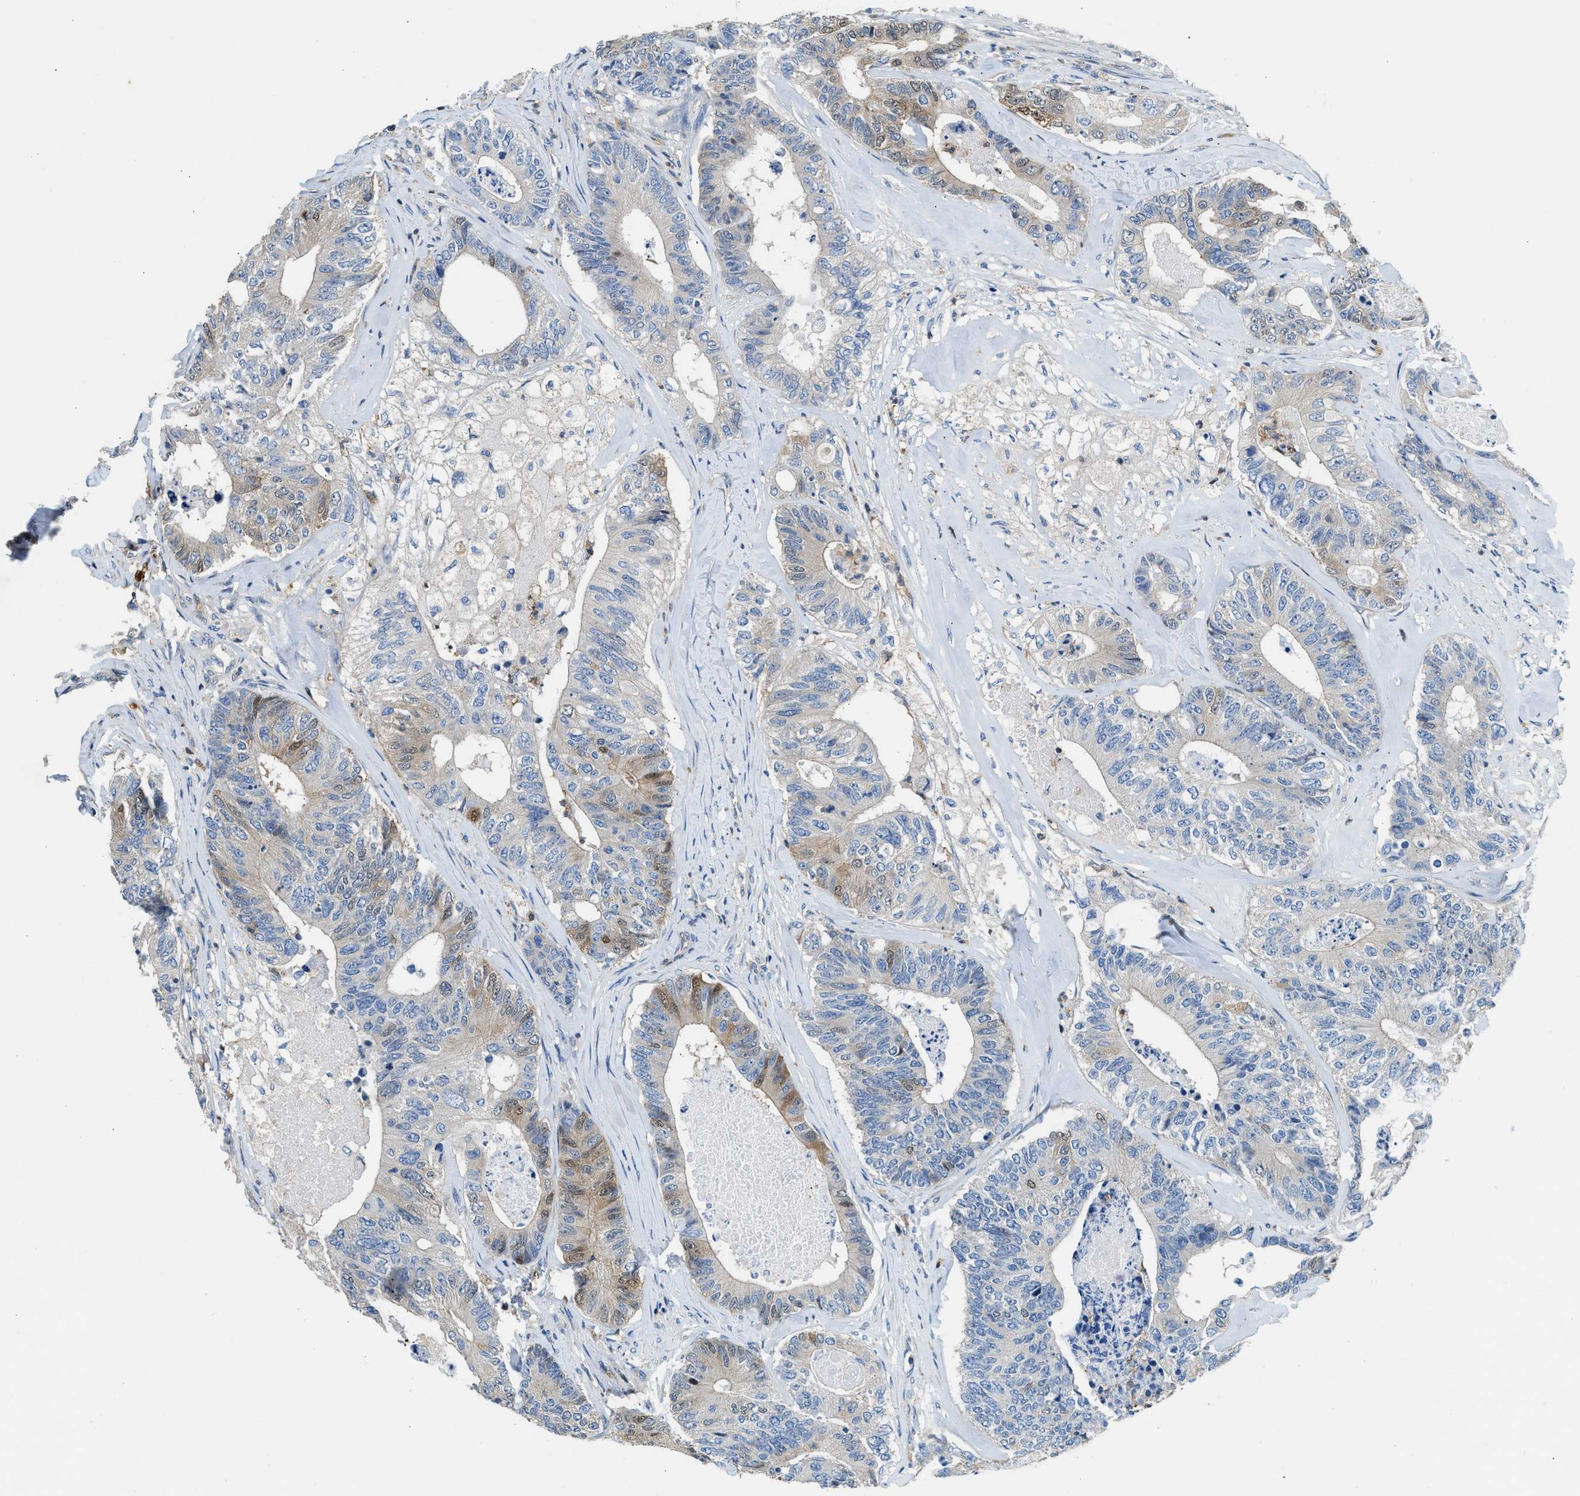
{"staining": {"intensity": "moderate", "quantity": "<25%", "location": "cytoplasmic/membranous,nuclear"}, "tissue": "colorectal cancer", "cell_type": "Tumor cells", "image_type": "cancer", "snomed": [{"axis": "morphology", "description": "Adenocarcinoma, NOS"}, {"axis": "topography", "description": "Colon"}], "caption": "Immunohistochemical staining of adenocarcinoma (colorectal) demonstrates low levels of moderate cytoplasmic/membranous and nuclear staining in about <25% of tumor cells.", "gene": "TOX", "patient": {"sex": "female", "age": 67}}